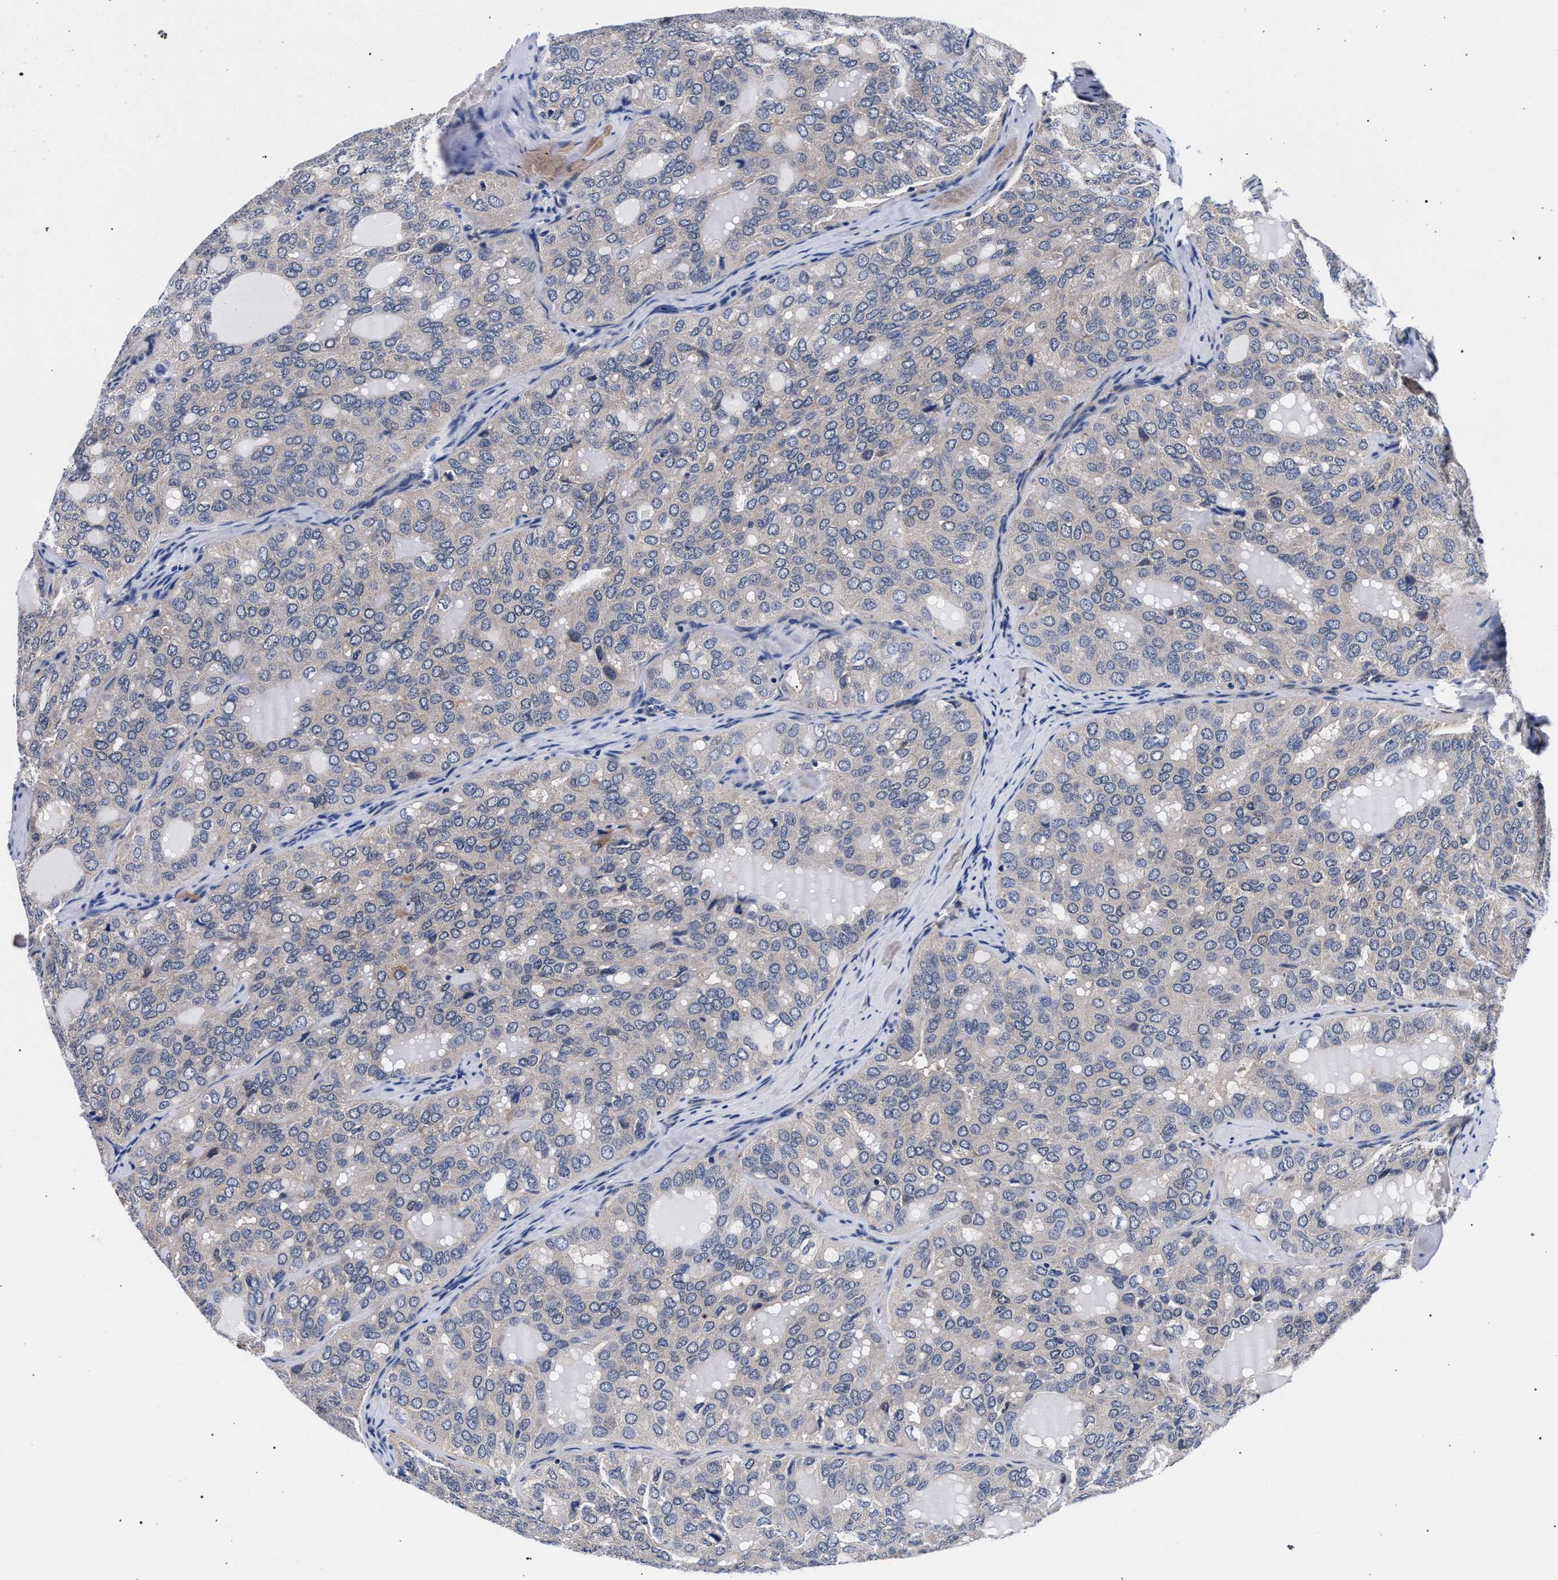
{"staining": {"intensity": "negative", "quantity": "none", "location": "none"}, "tissue": "thyroid cancer", "cell_type": "Tumor cells", "image_type": "cancer", "snomed": [{"axis": "morphology", "description": "Follicular adenoma carcinoma, NOS"}, {"axis": "topography", "description": "Thyroid gland"}], "caption": "An immunohistochemistry image of follicular adenoma carcinoma (thyroid) is shown. There is no staining in tumor cells of follicular adenoma carcinoma (thyroid).", "gene": "RBM33", "patient": {"sex": "male", "age": 75}}